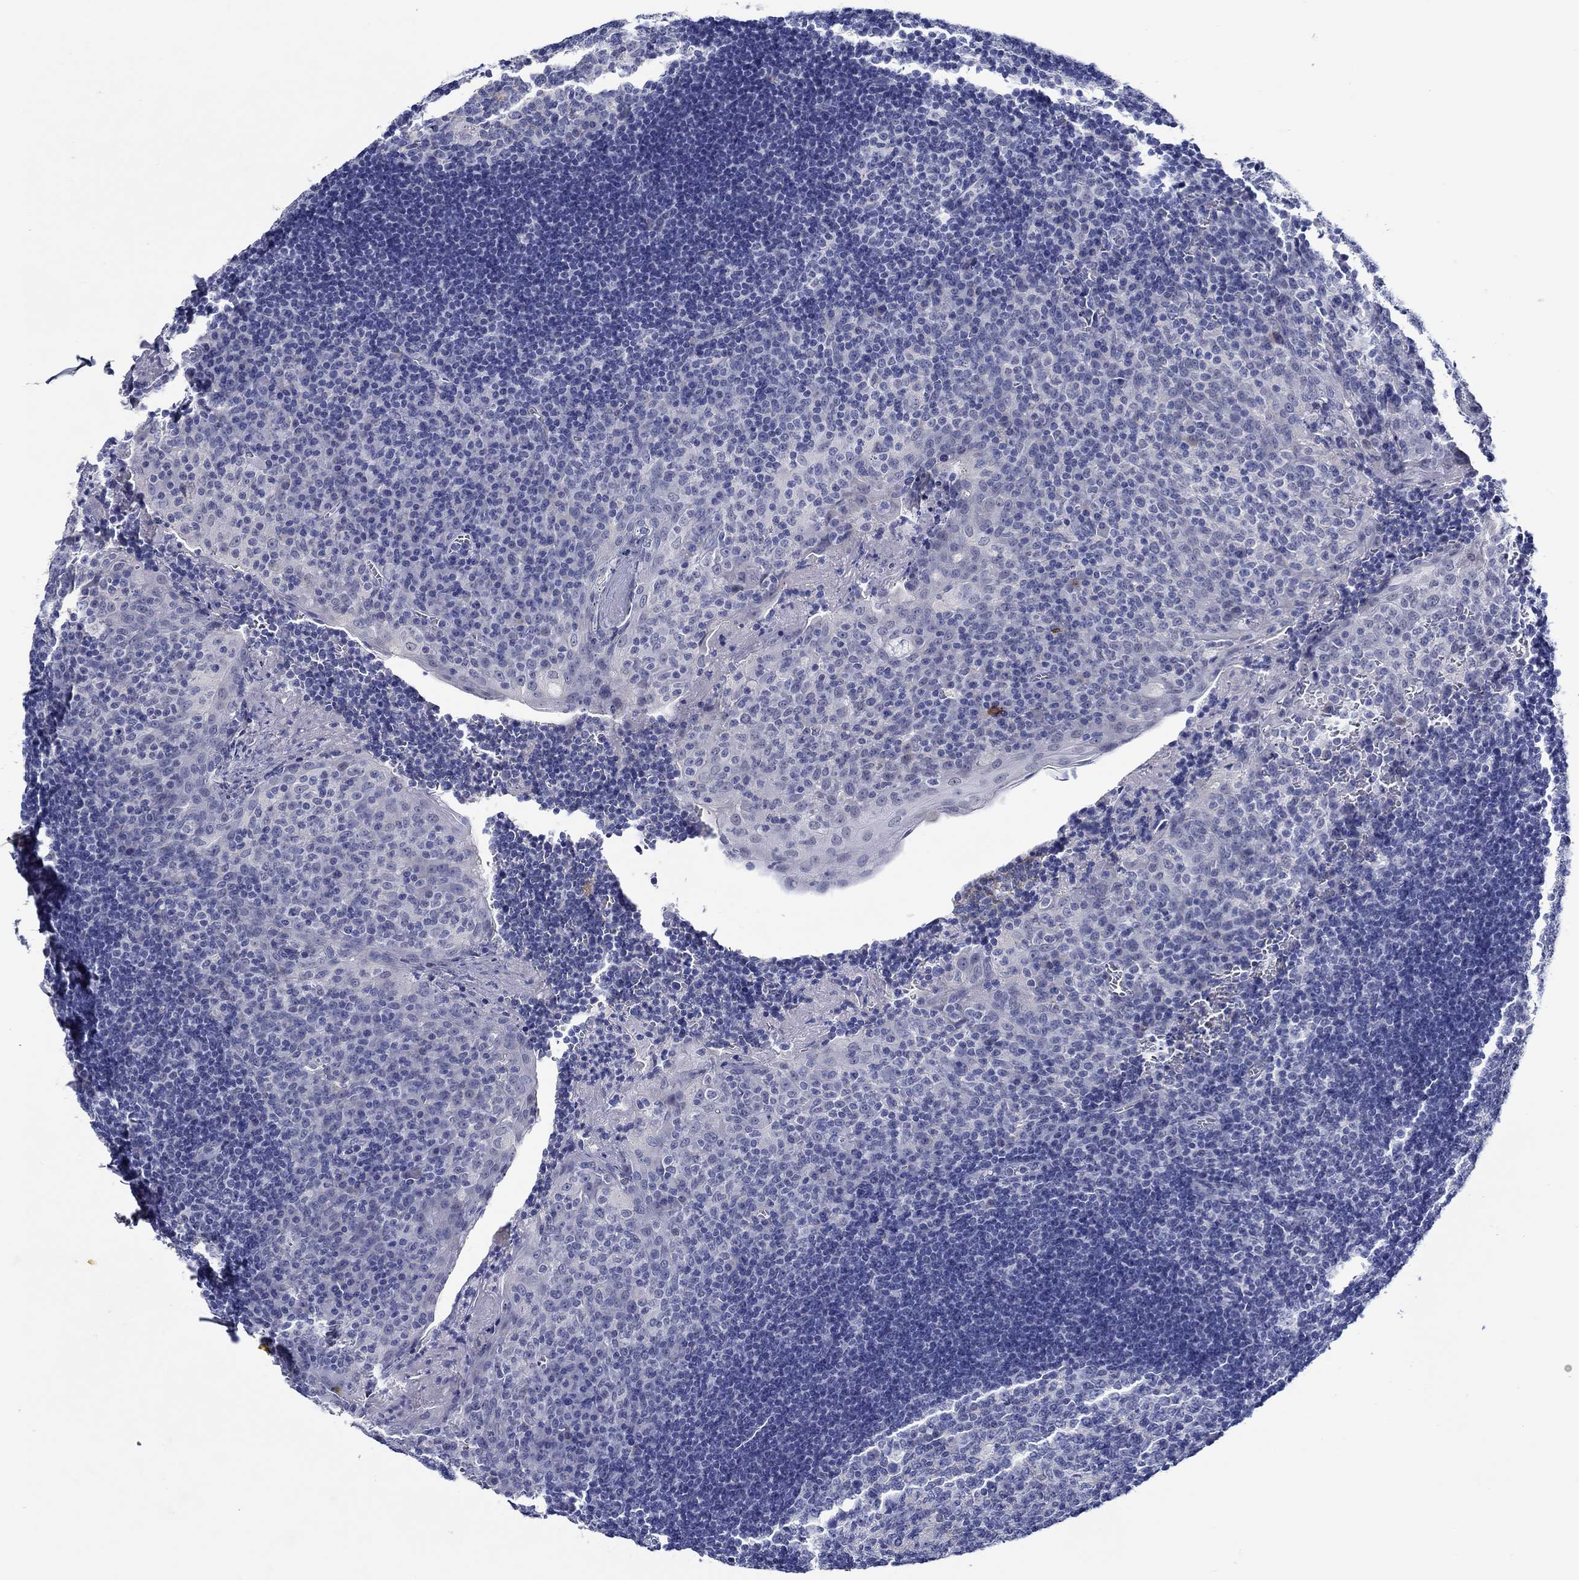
{"staining": {"intensity": "weak", "quantity": "<25%", "location": "cytoplasmic/membranous"}, "tissue": "tonsil", "cell_type": "Germinal center cells", "image_type": "normal", "snomed": [{"axis": "morphology", "description": "Normal tissue, NOS"}, {"axis": "topography", "description": "Tonsil"}], "caption": "IHC histopathology image of benign tonsil stained for a protein (brown), which displays no staining in germinal center cells.", "gene": "MC2R", "patient": {"sex": "female", "age": 12}}